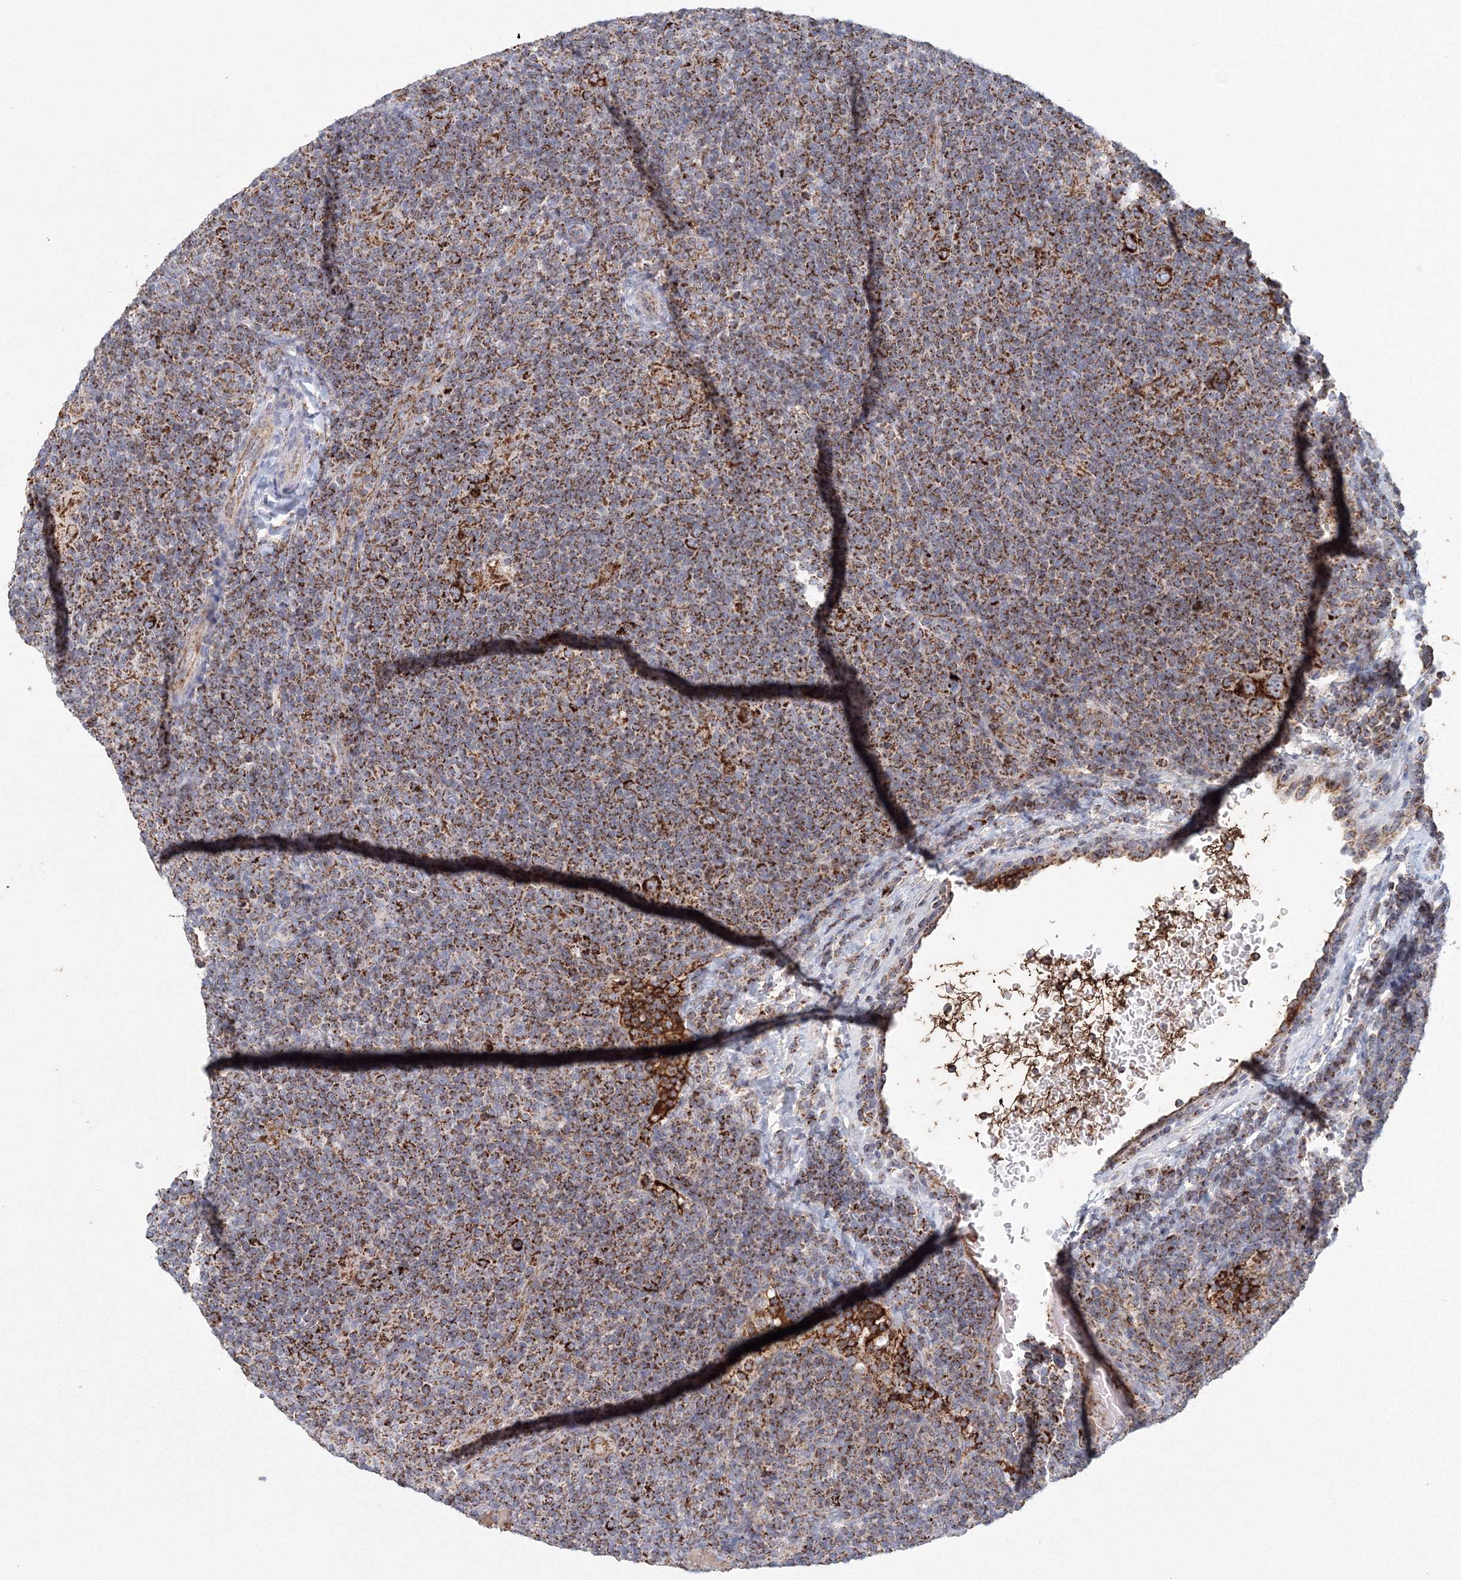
{"staining": {"intensity": "strong", "quantity": ">75%", "location": "cytoplasmic/membranous"}, "tissue": "lymphoma", "cell_type": "Tumor cells", "image_type": "cancer", "snomed": [{"axis": "morphology", "description": "Hodgkin's disease, NOS"}, {"axis": "topography", "description": "Lymph node"}], "caption": "About >75% of tumor cells in lymphoma demonstrate strong cytoplasmic/membranous protein staining as visualized by brown immunohistochemical staining.", "gene": "GRPEL1", "patient": {"sex": "female", "age": 57}}